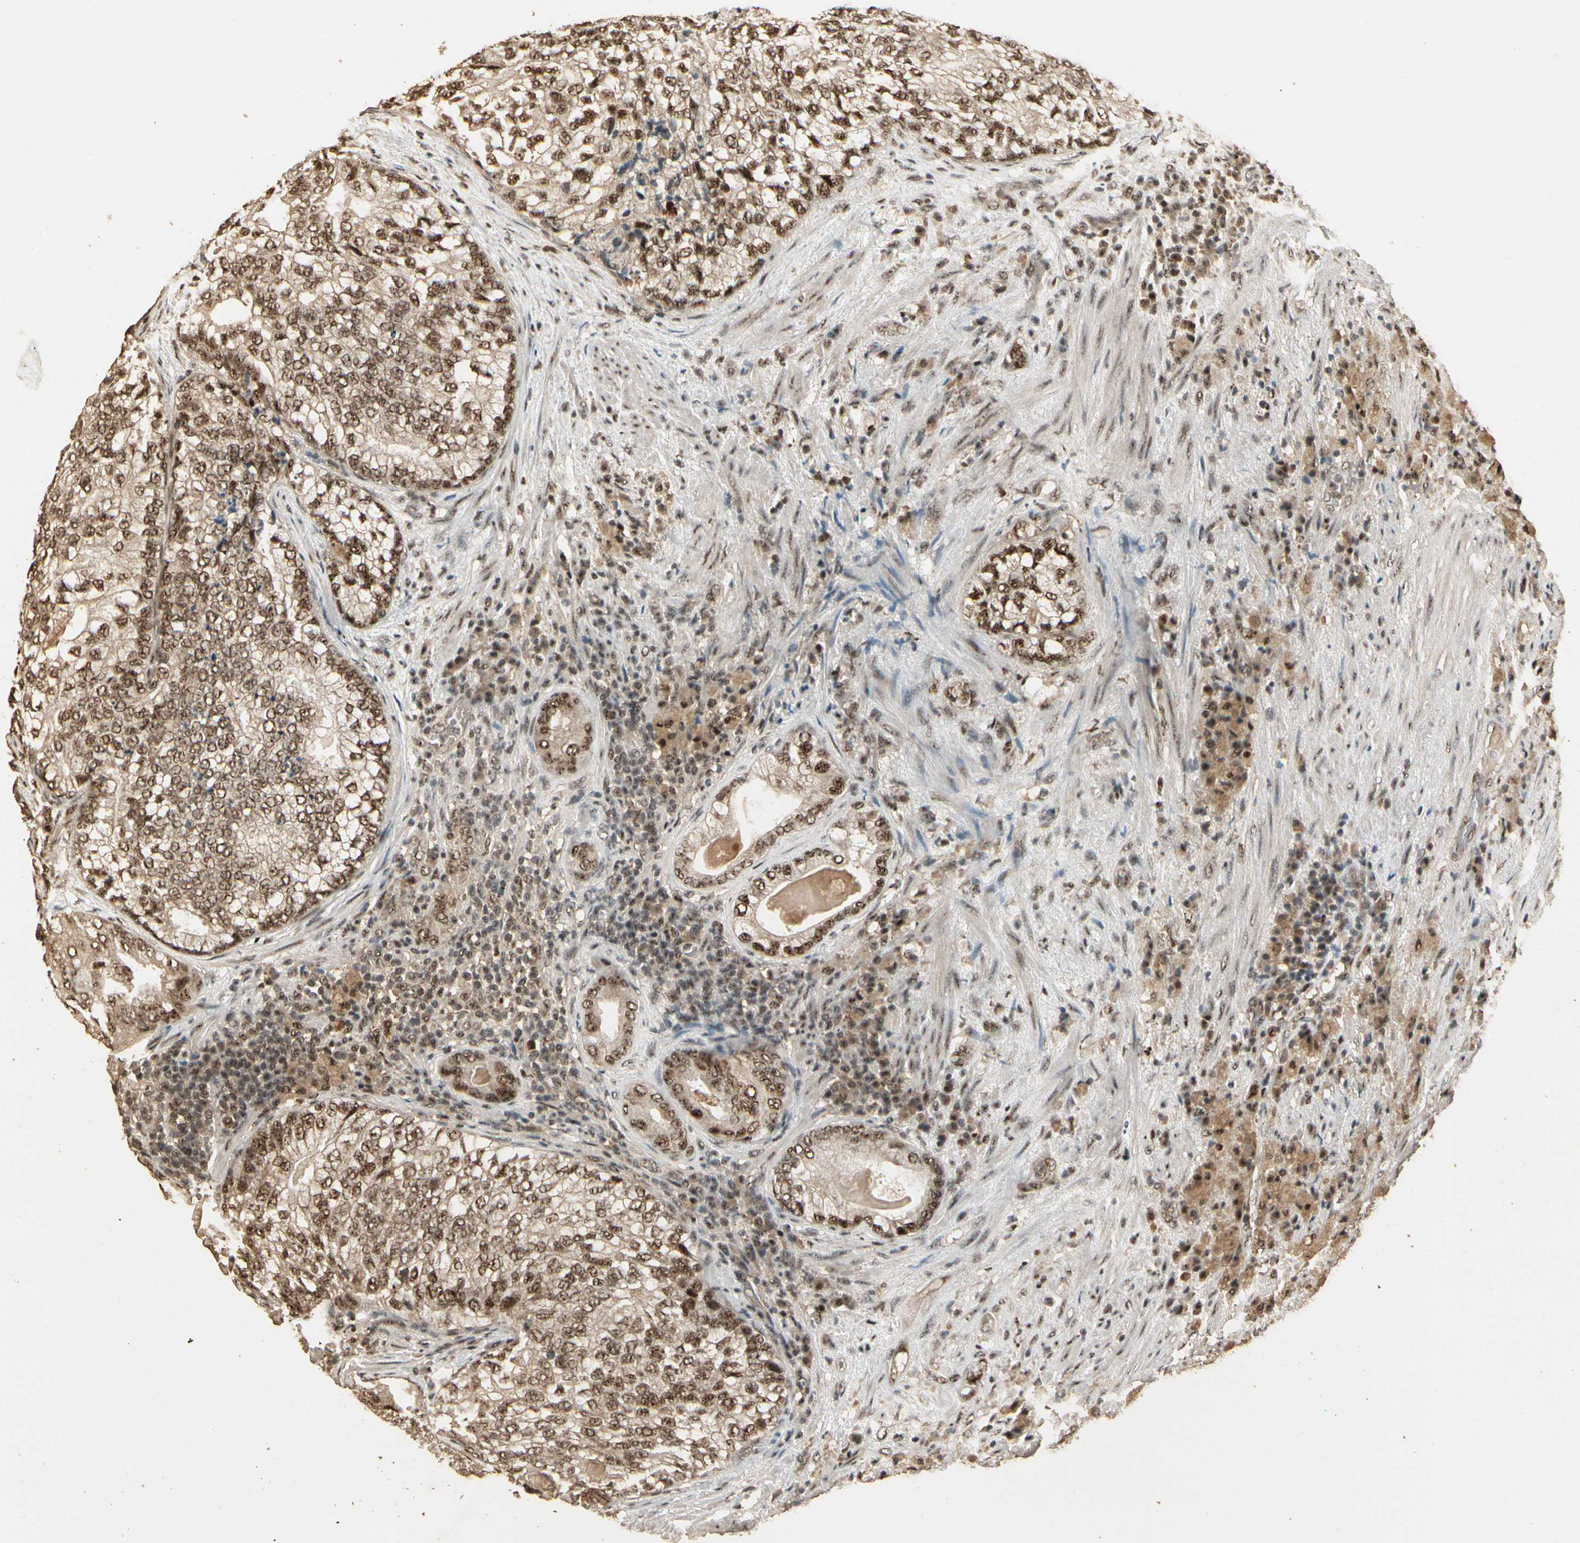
{"staining": {"intensity": "moderate", "quantity": ">75%", "location": "cytoplasmic/membranous,nuclear"}, "tissue": "prostate cancer", "cell_type": "Tumor cells", "image_type": "cancer", "snomed": [{"axis": "morphology", "description": "Adenocarcinoma, High grade"}, {"axis": "topography", "description": "Prostate"}], "caption": "High-grade adenocarcinoma (prostate) tissue exhibits moderate cytoplasmic/membranous and nuclear staining in about >75% of tumor cells, visualized by immunohistochemistry.", "gene": "RBM25", "patient": {"sex": "male", "age": 66}}